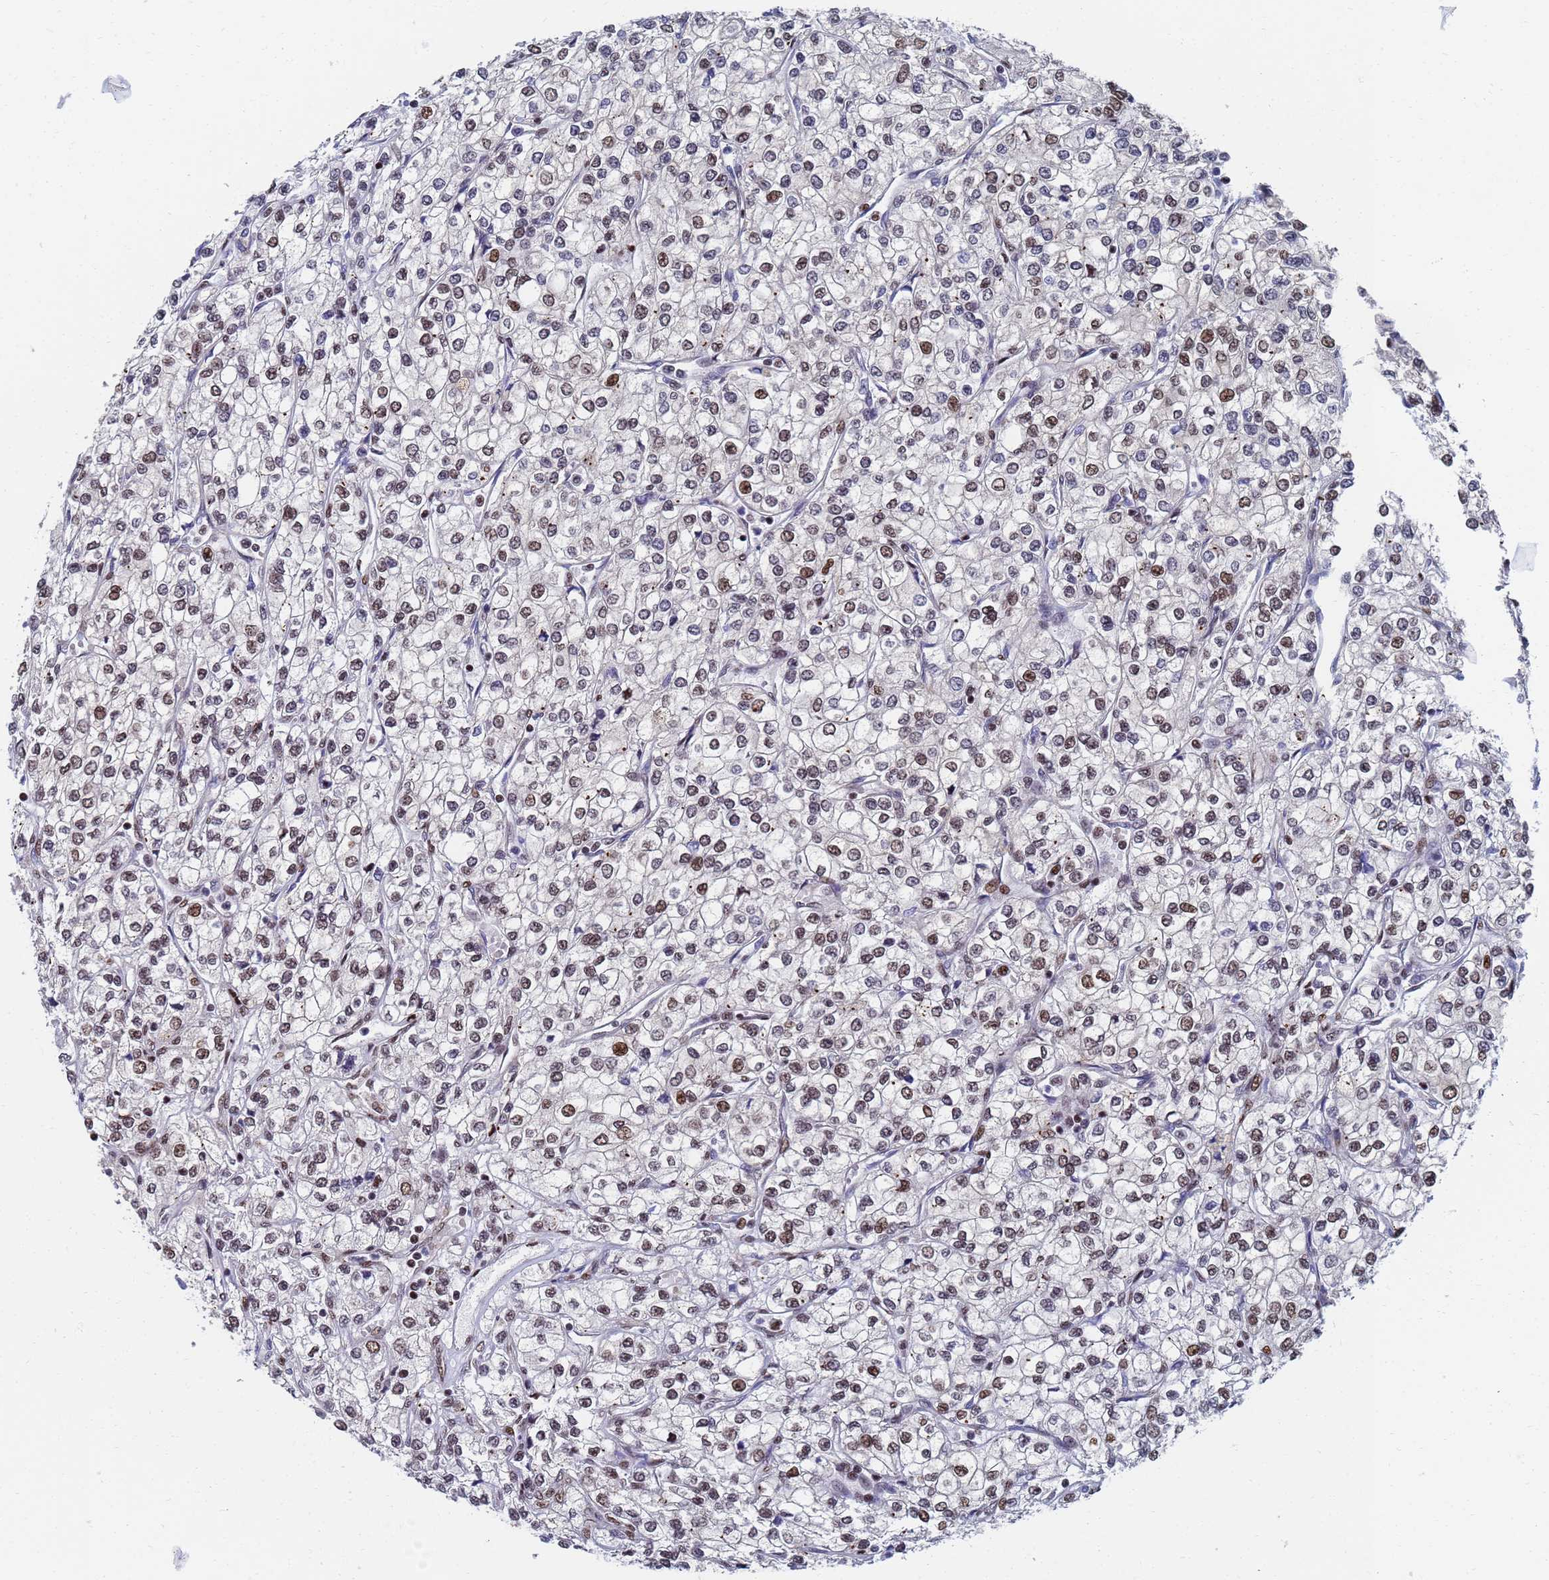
{"staining": {"intensity": "moderate", "quantity": ">75%", "location": "nuclear"}, "tissue": "renal cancer", "cell_type": "Tumor cells", "image_type": "cancer", "snomed": [{"axis": "morphology", "description": "Adenocarcinoma, NOS"}, {"axis": "topography", "description": "Kidney"}], "caption": "The image reveals a brown stain indicating the presence of a protein in the nuclear of tumor cells in renal adenocarcinoma.", "gene": "AP5Z1", "patient": {"sex": "male", "age": 80}}